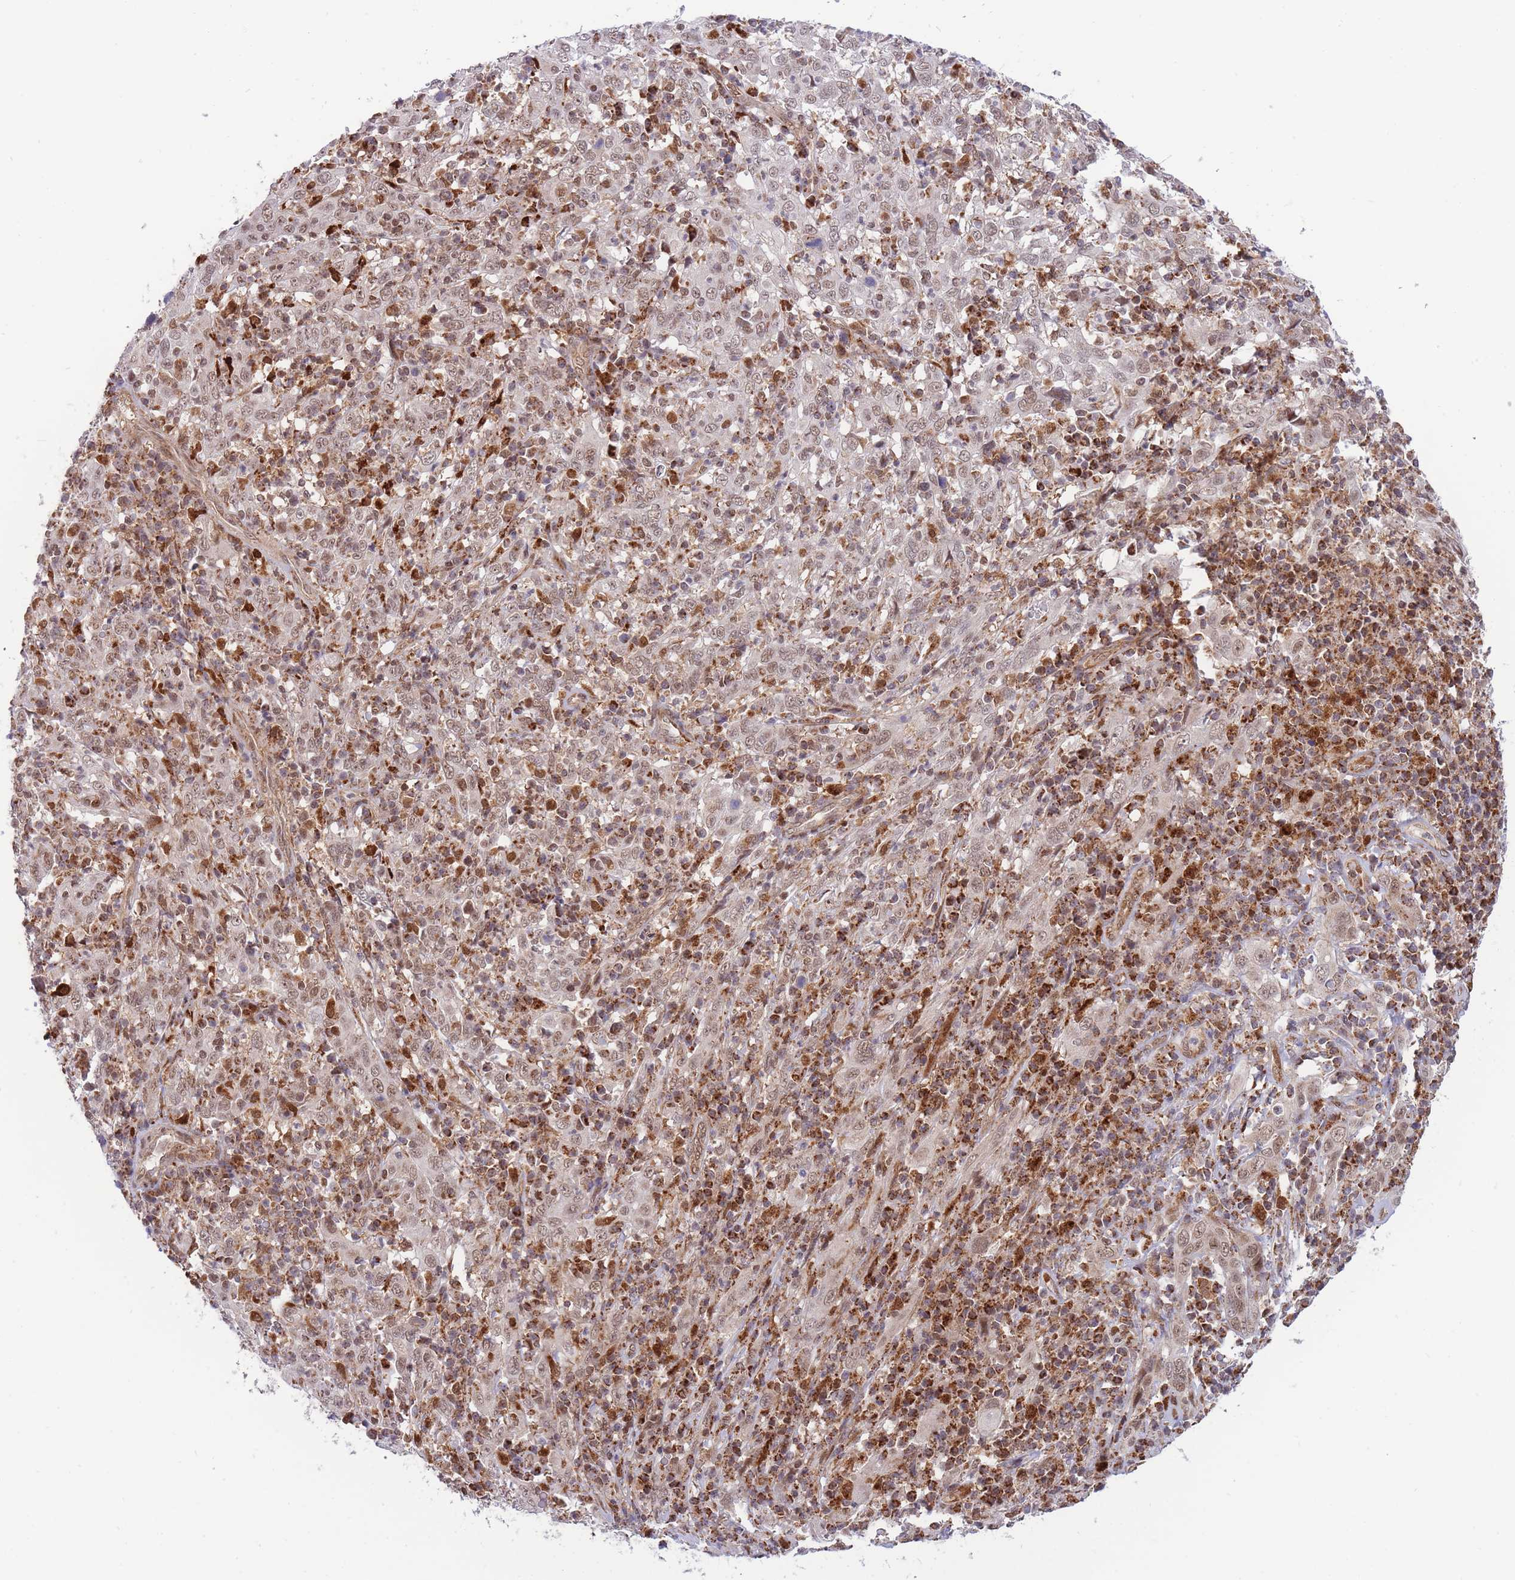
{"staining": {"intensity": "moderate", "quantity": ">75%", "location": "nuclear"}, "tissue": "cervical cancer", "cell_type": "Tumor cells", "image_type": "cancer", "snomed": [{"axis": "morphology", "description": "Squamous cell carcinoma, NOS"}, {"axis": "topography", "description": "Cervix"}], "caption": "Immunohistochemistry (IHC) photomicrograph of squamous cell carcinoma (cervical) stained for a protein (brown), which displays medium levels of moderate nuclear expression in approximately >75% of tumor cells.", "gene": "BOD1L1", "patient": {"sex": "female", "age": 46}}